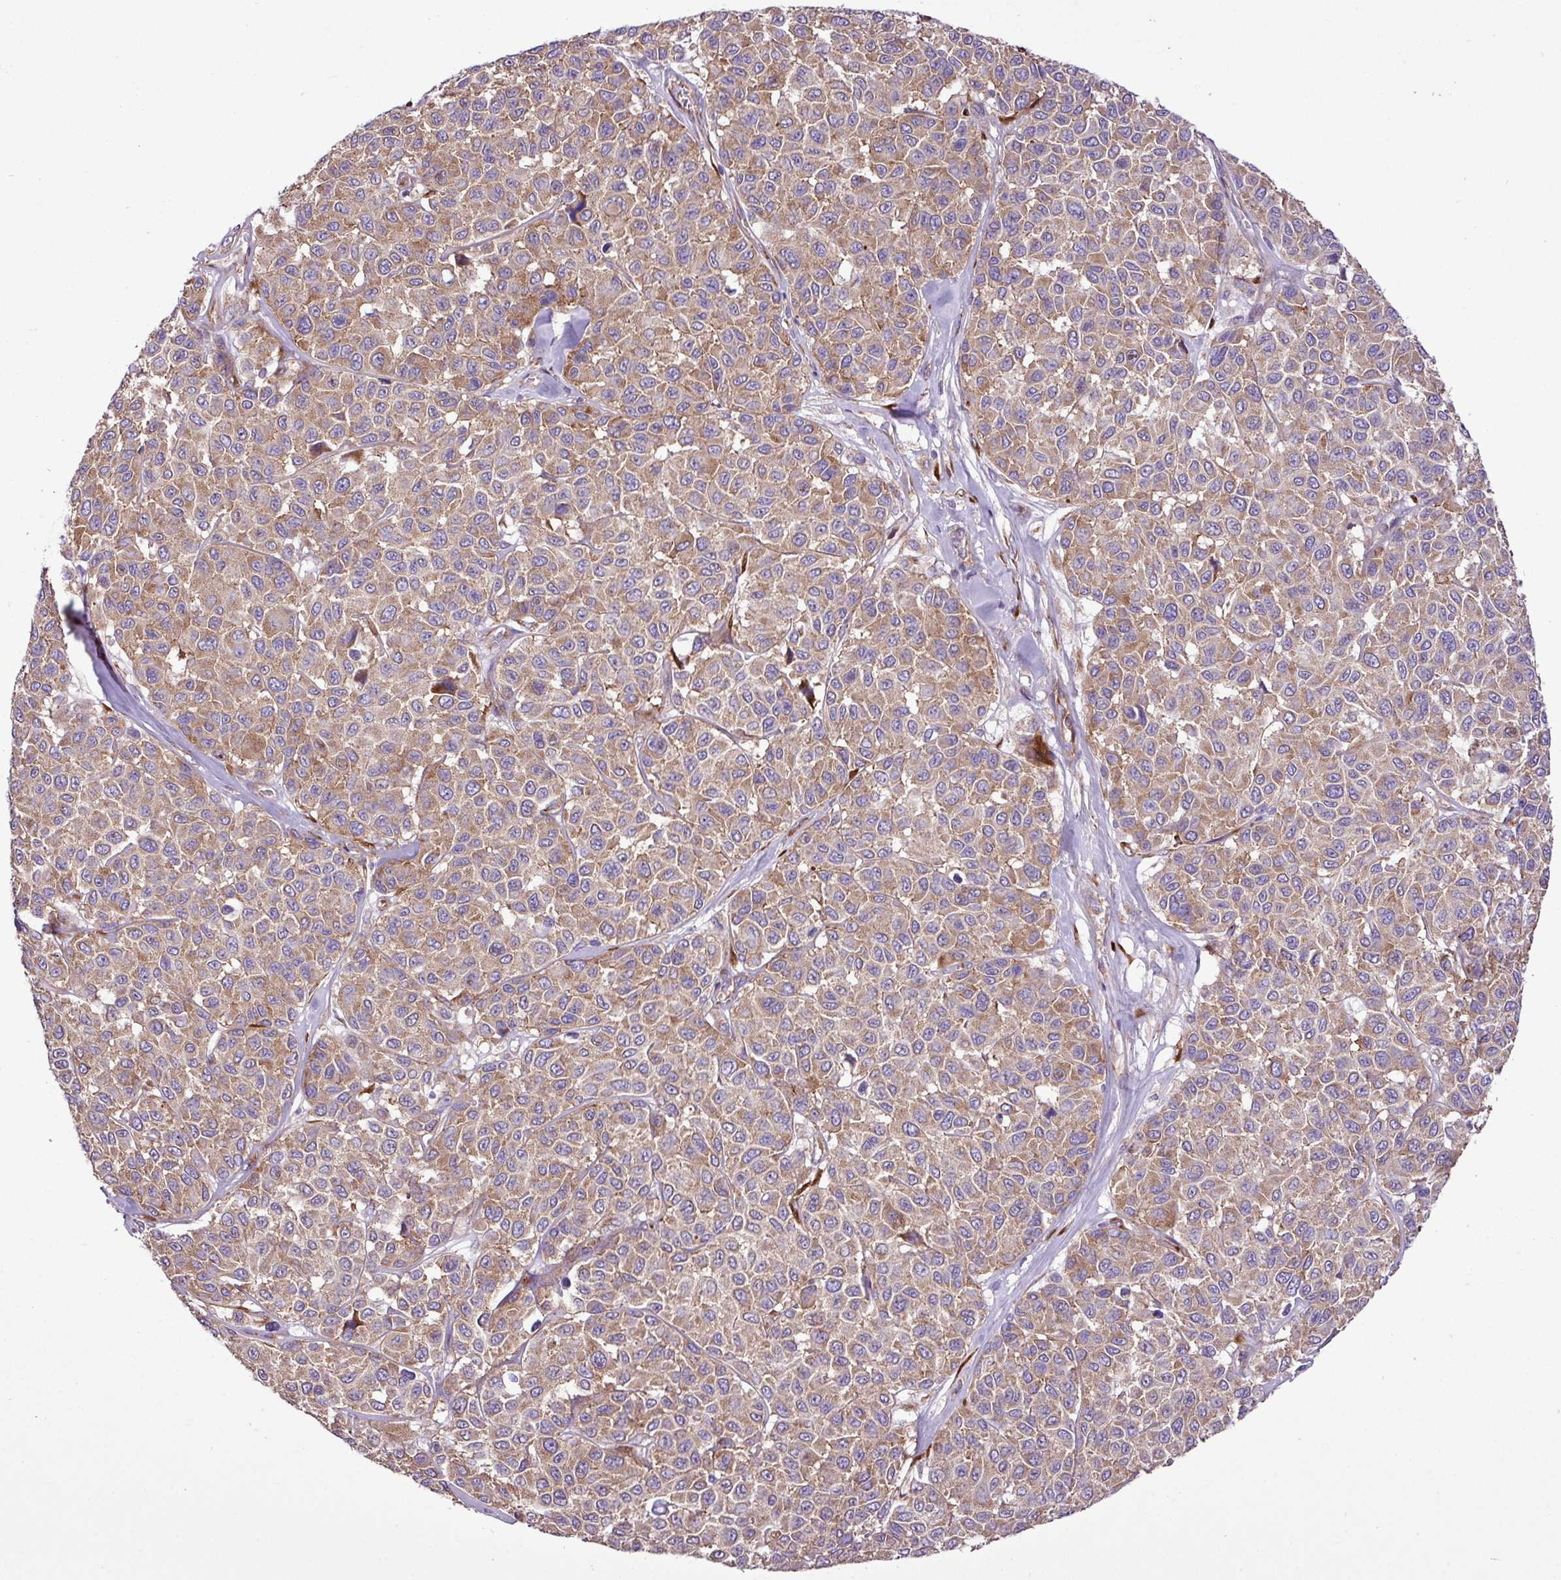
{"staining": {"intensity": "moderate", "quantity": ">75%", "location": "cytoplasmic/membranous"}, "tissue": "melanoma", "cell_type": "Tumor cells", "image_type": "cancer", "snomed": [{"axis": "morphology", "description": "Malignant melanoma, NOS"}, {"axis": "topography", "description": "Skin"}], "caption": "Brown immunohistochemical staining in melanoma reveals moderate cytoplasmic/membranous expression in approximately >75% of tumor cells. (IHC, brightfield microscopy, high magnification).", "gene": "RPL13", "patient": {"sex": "female", "age": 66}}